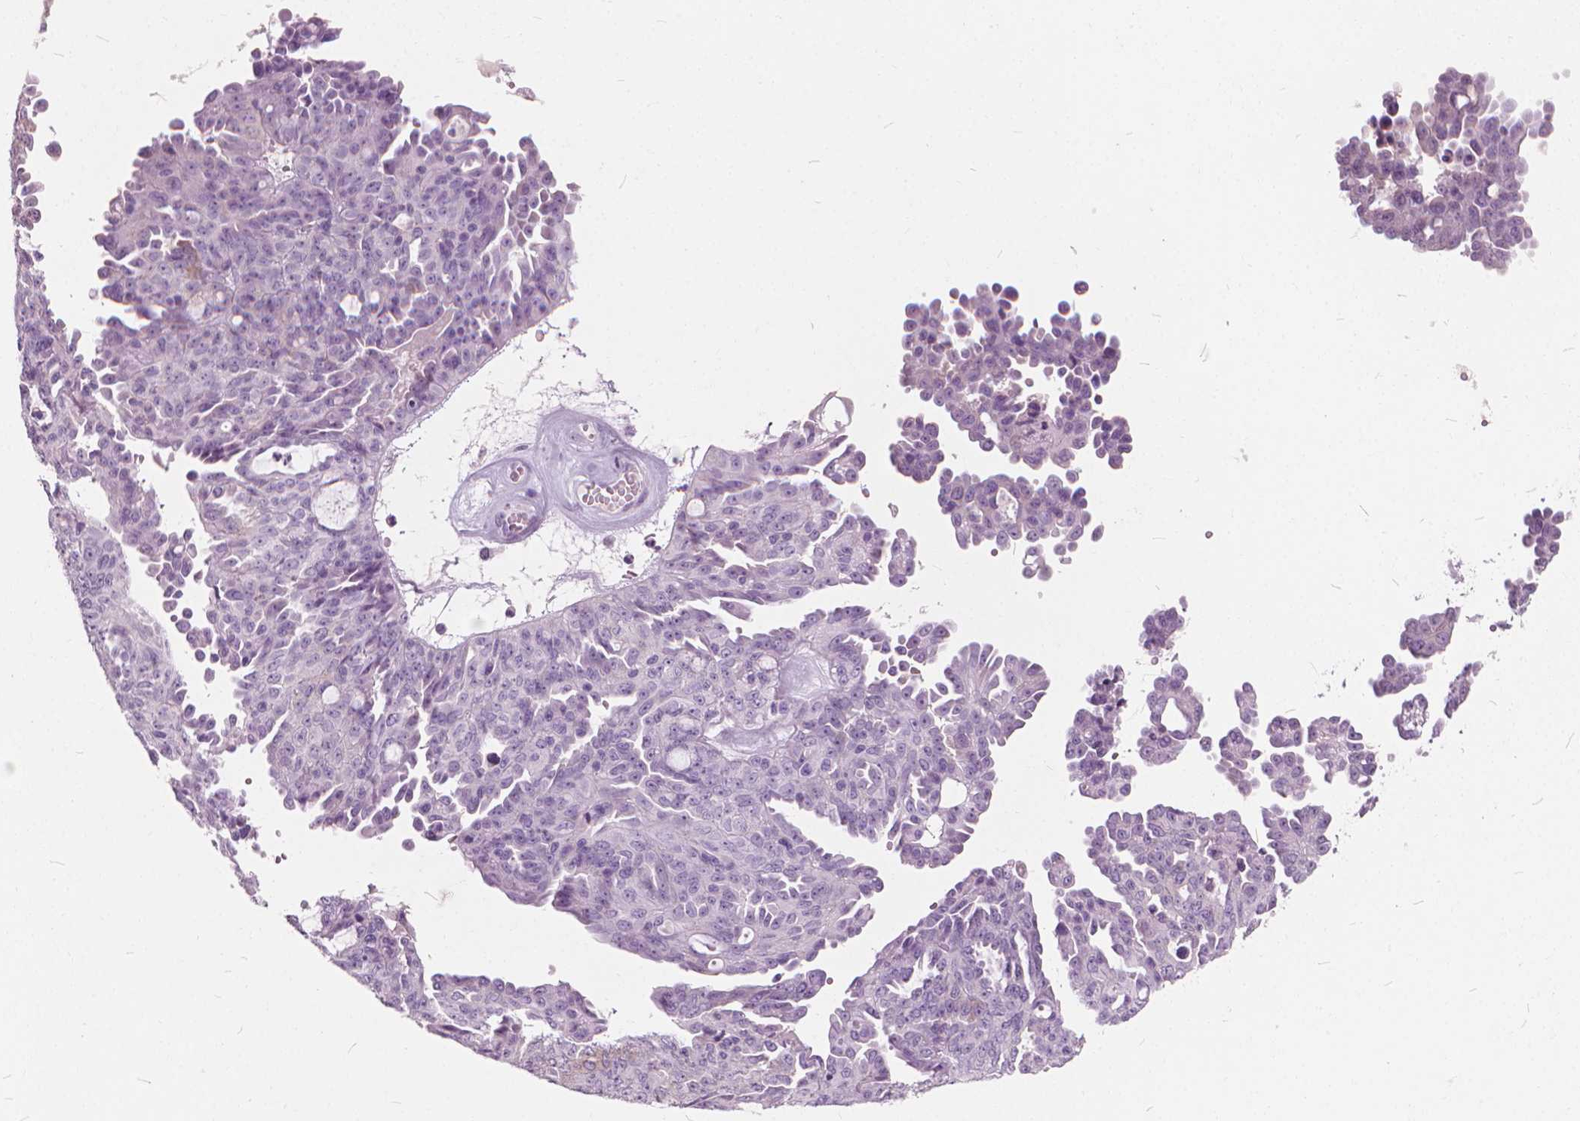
{"staining": {"intensity": "negative", "quantity": "none", "location": "none"}, "tissue": "ovarian cancer", "cell_type": "Tumor cells", "image_type": "cancer", "snomed": [{"axis": "morphology", "description": "Cystadenocarcinoma, serous, NOS"}, {"axis": "topography", "description": "Ovary"}], "caption": "This is an immunohistochemistry photomicrograph of human serous cystadenocarcinoma (ovarian). There is no staining in tumor cells.", "gene": "DNM1", "patient": {"sex": "female", "age": 71}}